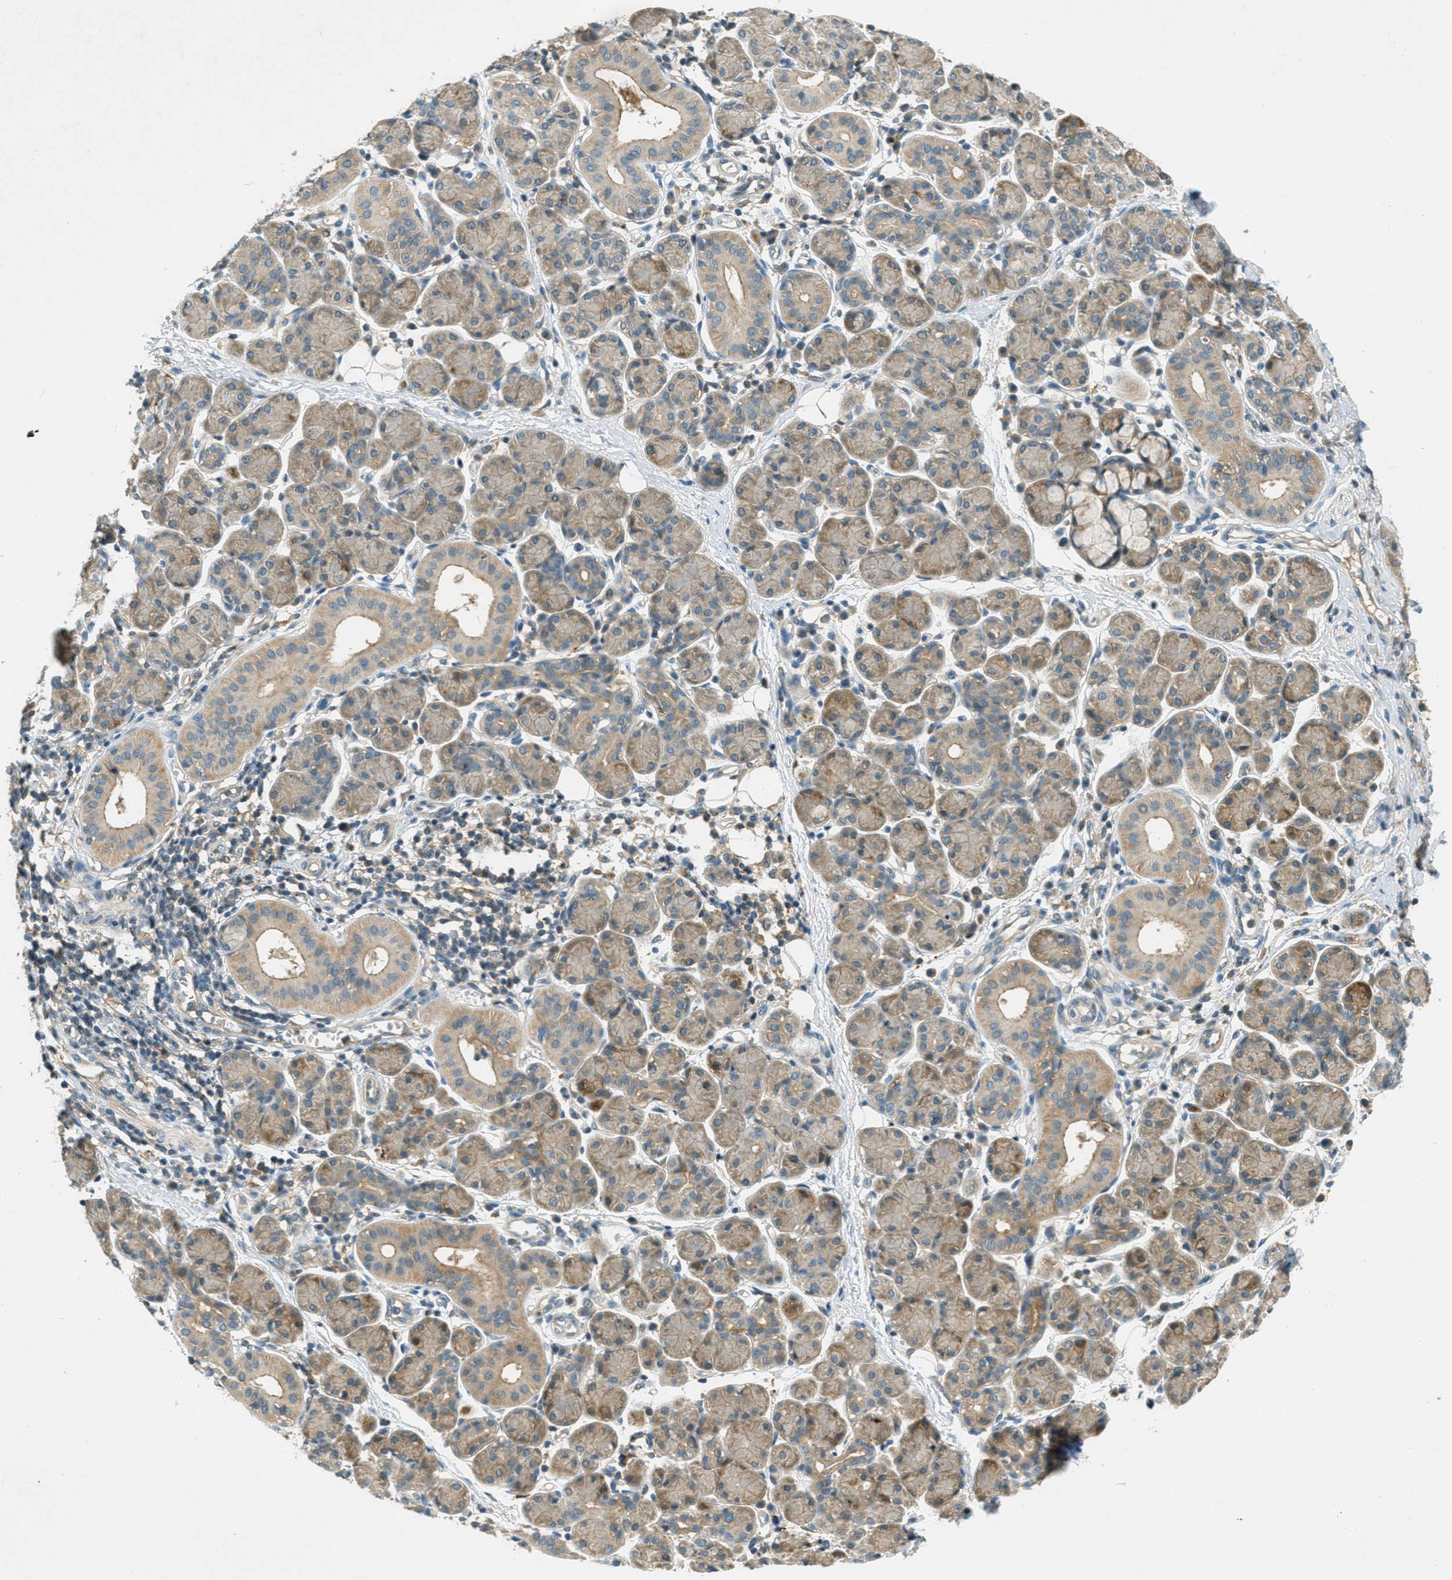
{"staining": {"intensity": "moderate", "quantity": "25%-75%", "location": "cytoplasmic/membranous"}, "tissue": "salivary gland", "cell_type": "Glandular cells", "image_type": "normal", "snomed": [{"axis": "morphology", "description": "Normal tissue, NOS"}, {"axis": "morphology", "description": "Inflammation, NOS"}, {"axis": "topography", "description": "Lymph node"}, {"axis": "topography", "description": "Salivary gland"}], "caption": "Unremarkable salivary gland shows moderate cytoplasmic/membranous expression in approximately 25%-75% of glandular cells.", "gene": "NUDT4B", "patient": {"sex": "male", "age": 3}}